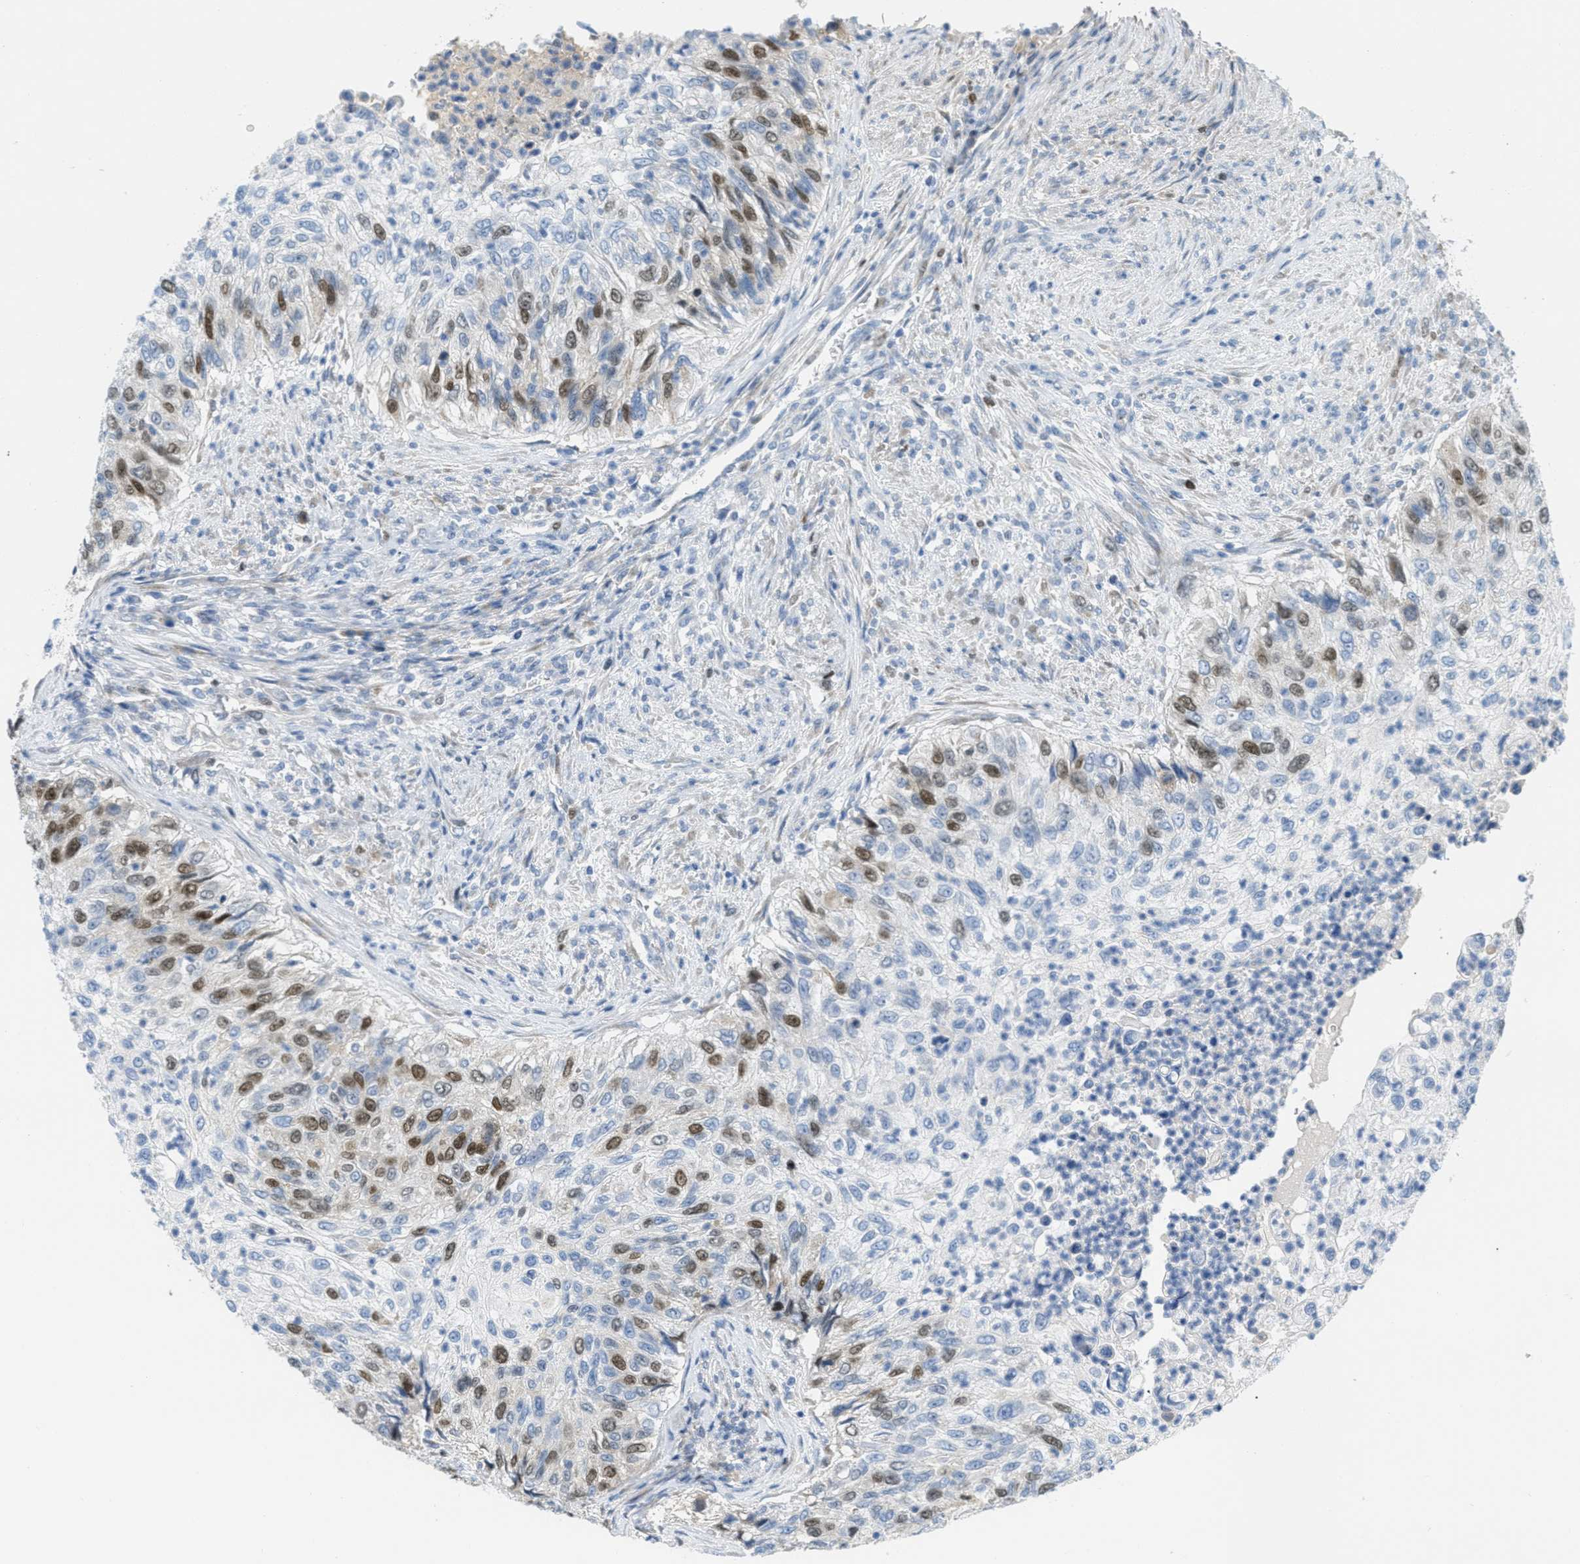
{"staining": {"intensity": "moderate", "quantity": "25%-75%", "location": "nuclear"}, "tissue": "urothelial cancer", "cell_type": "Tumor cells", "image_type": "cancer", "snomed": [{"axis": "morphology", "description": "Urothelial carcinoma, High grade"}, {"axis": "topography", "description": "Urinary bladder"}], "caption": "A histopathology image of high-grade urothelial carcinoma stained for a protein displays moderate nuclear brown staining in tumor cells.", "gene": "ORC6", "patient": {"sex": "female", "age": 60}}